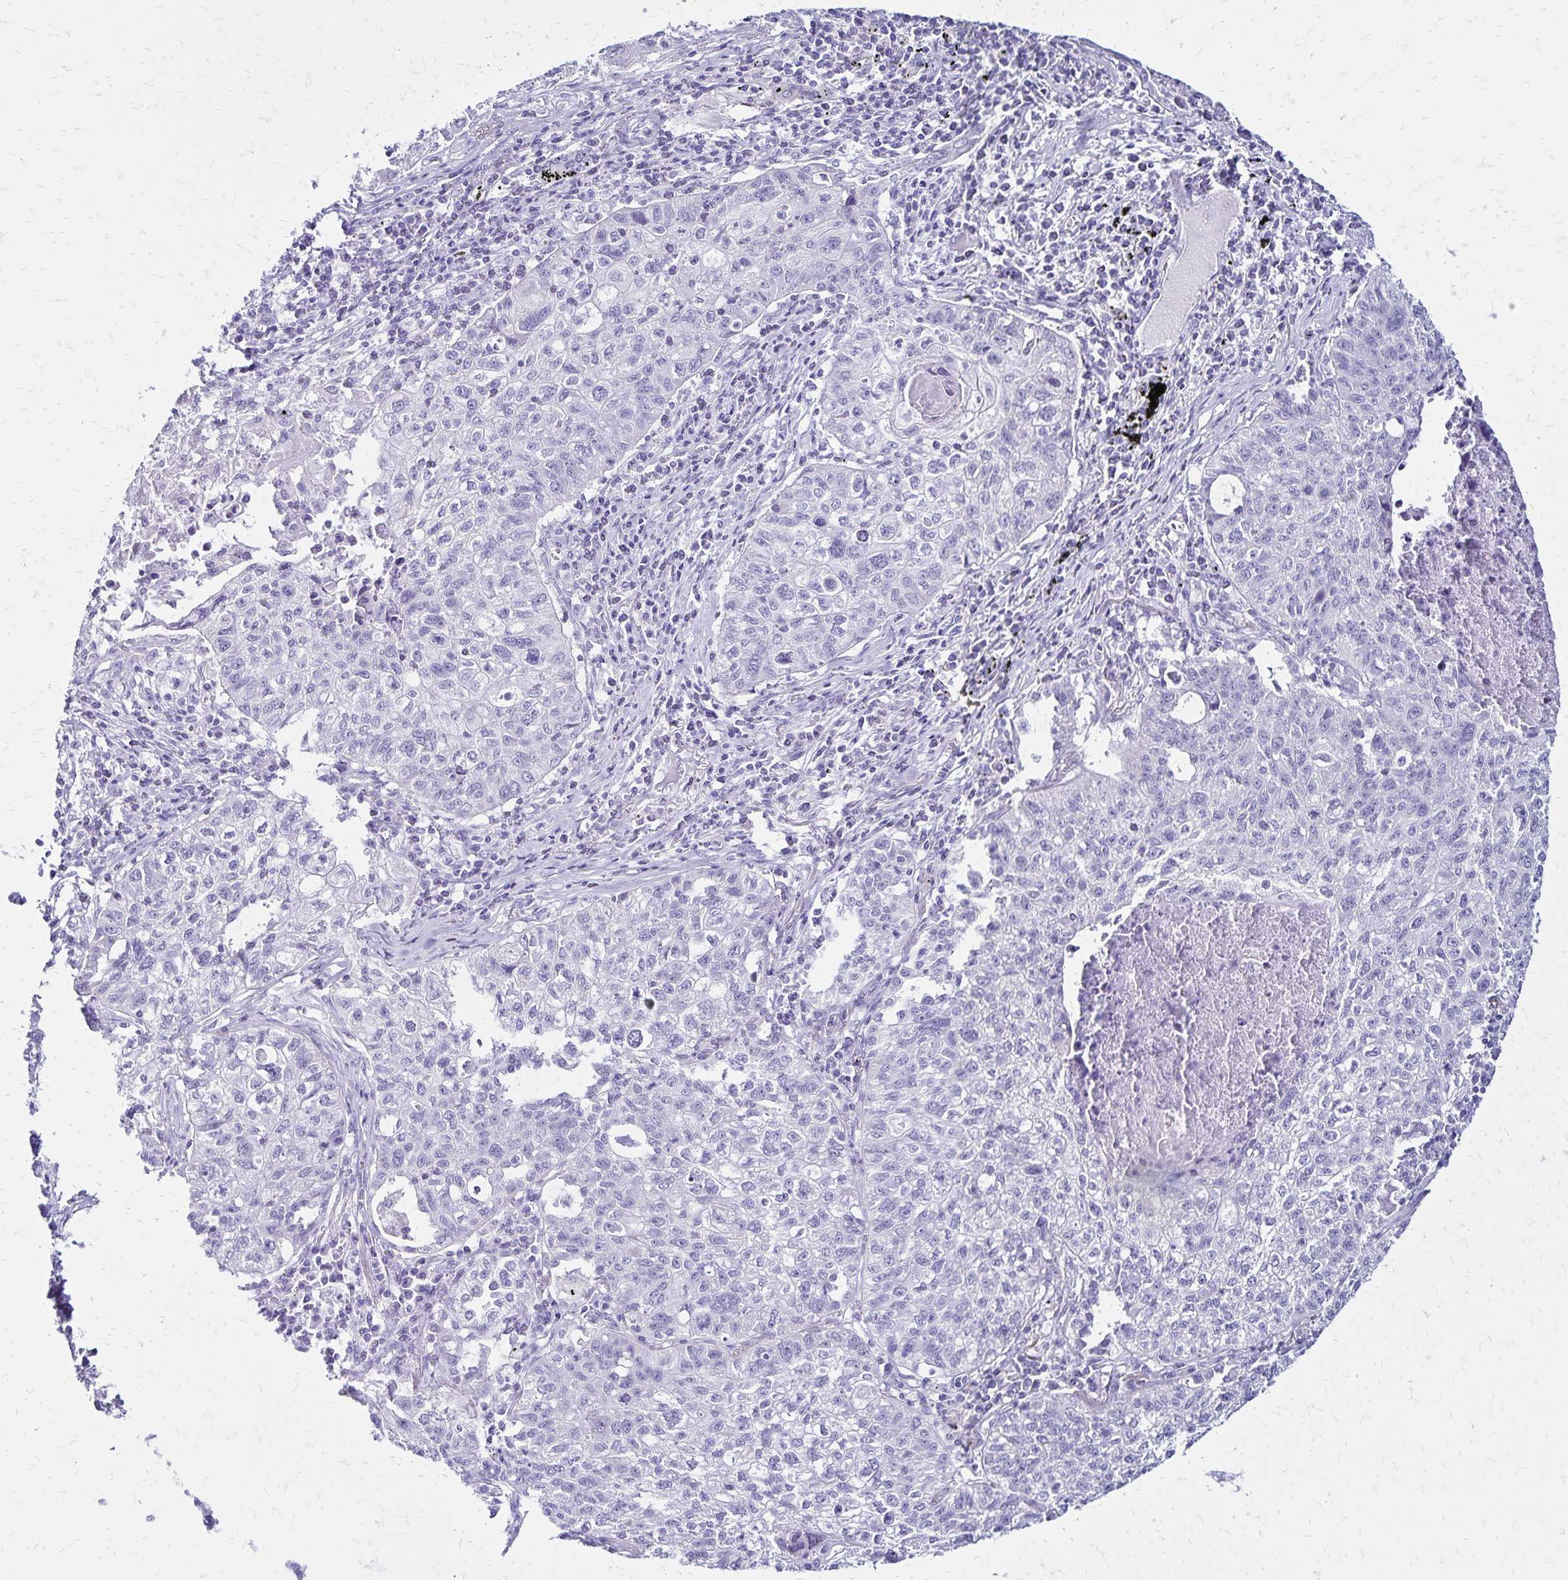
{"staining": {"intensity": "negative", "quantity": "none", "location": "none"}, "tissue": "lung cancer", "cell_type": "Tumor cells", "image_type": "cancer", "snomed": [{"axis": "morphology", "description": "Normal morphology"}, {"axis": "morphology", "description": "Aneuploidy"}, {"axis": "morphology", "description": "Squamous cell carcinoma, NOS"}, {"axis": "topography", "description": "Lymph node"}, {"axis": "topography", "description": "Lung"}], "caption": "A photomicrograph of squamous cell carcinoma (lung) stained for a protein demonstrates no brown staining in tumor cells. (DAB (3,3'-diaminobenzidine) immunohistochemistry with hematoxylin counter stain).", "gene": "LIN28B", "patient": {"sex": "female", "age": 76}}